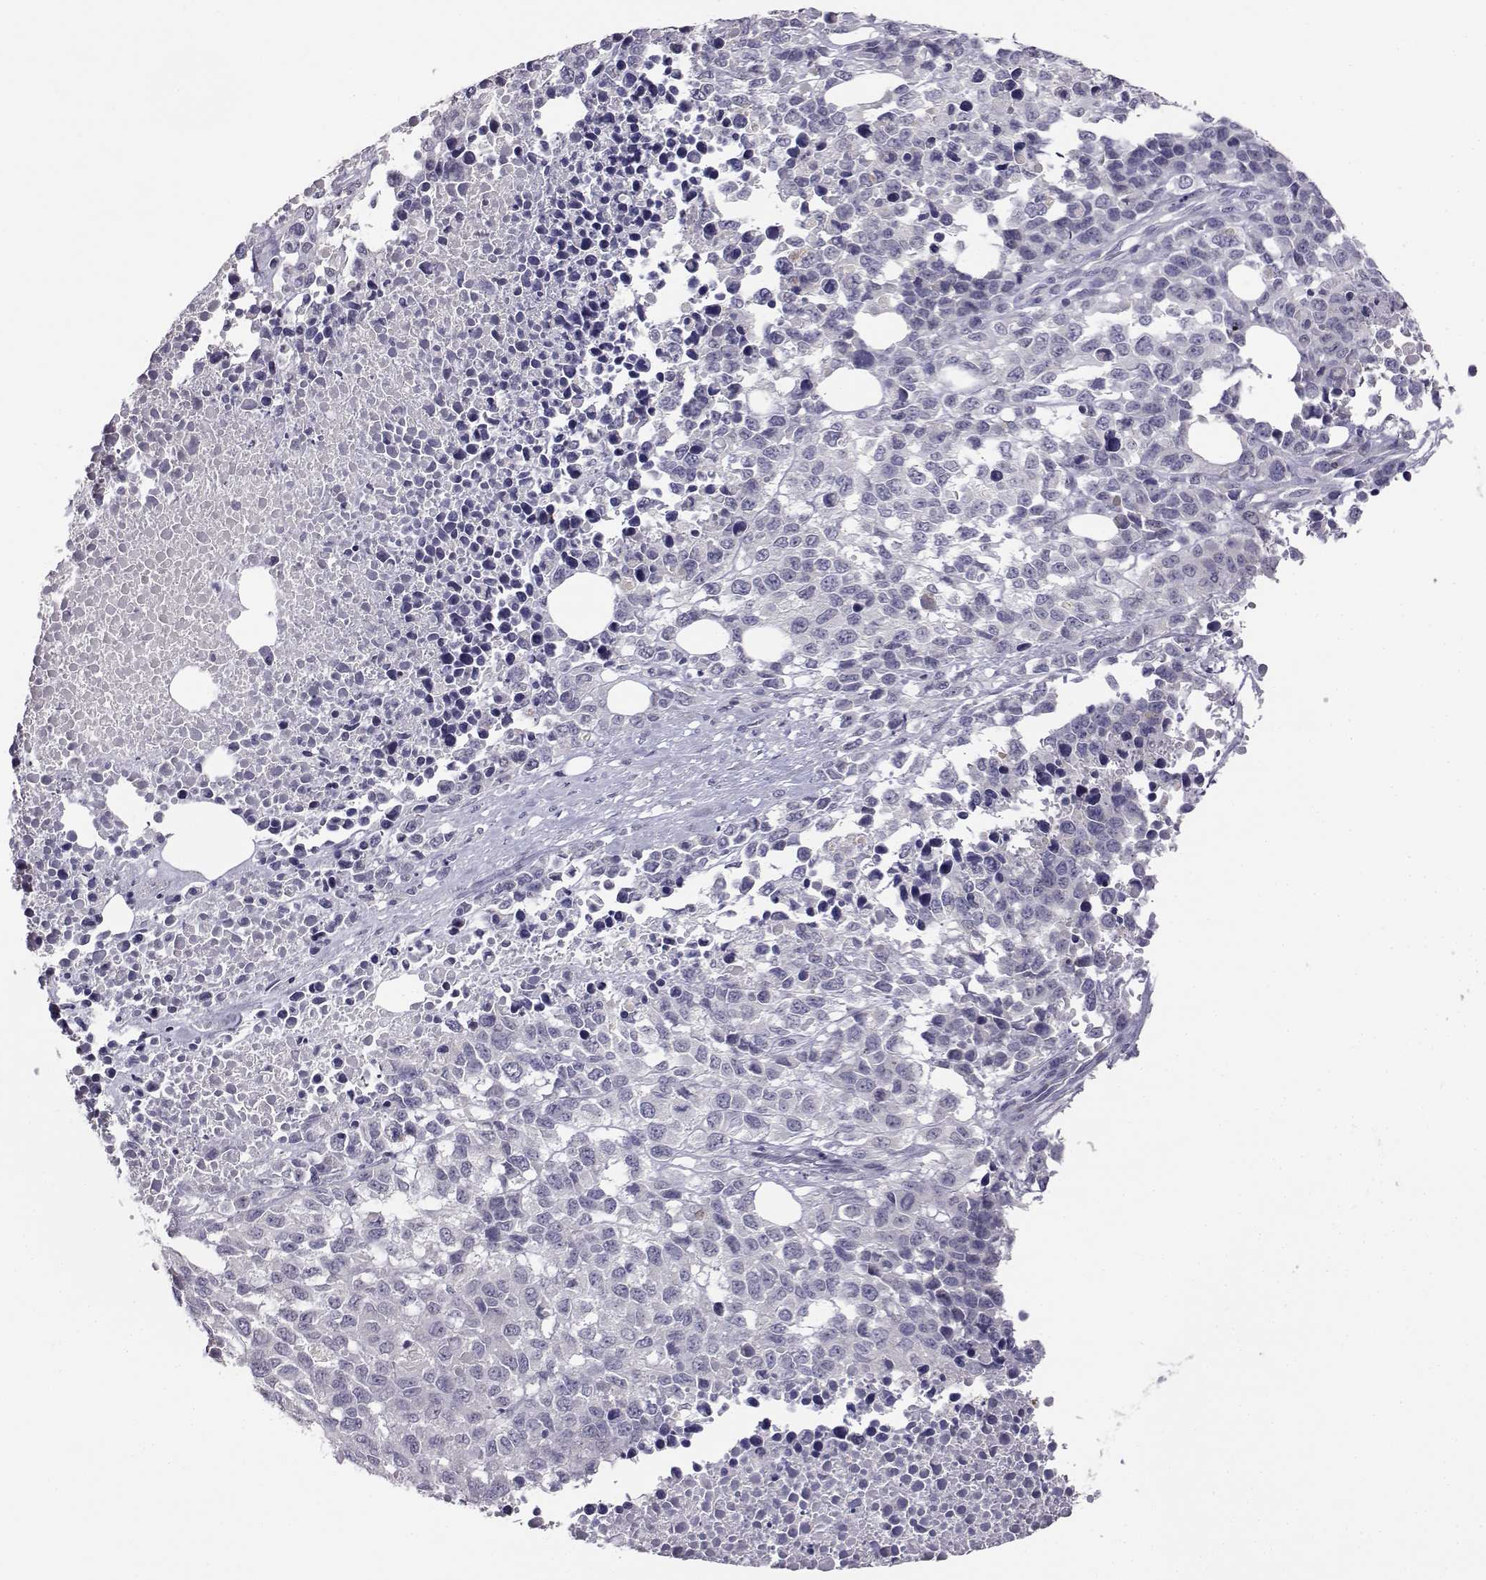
{"staining": {"intensity": "negative", "quantity": "none", "location": "none"}, "tissue": "melanoma", "cell_type": "Tumor cells", "image_type": "cancer", "snomed": [{"axis": "morphology", "description": "Malignant melanoma, Metastatic site"}, {"axis": "topography", "description": "Skin"}], "caption": "Immunohistochemical staining of human malignant melanoma (metastatic site) reveals no significant staining in tumor cells. (DAB (3,3'-diaminobenzidine) immunohistochemistry visualized using brightfield microscopy, high magnification).", "gene": "AKR1B1", "patient": {"sex": "male", "age": 84}}